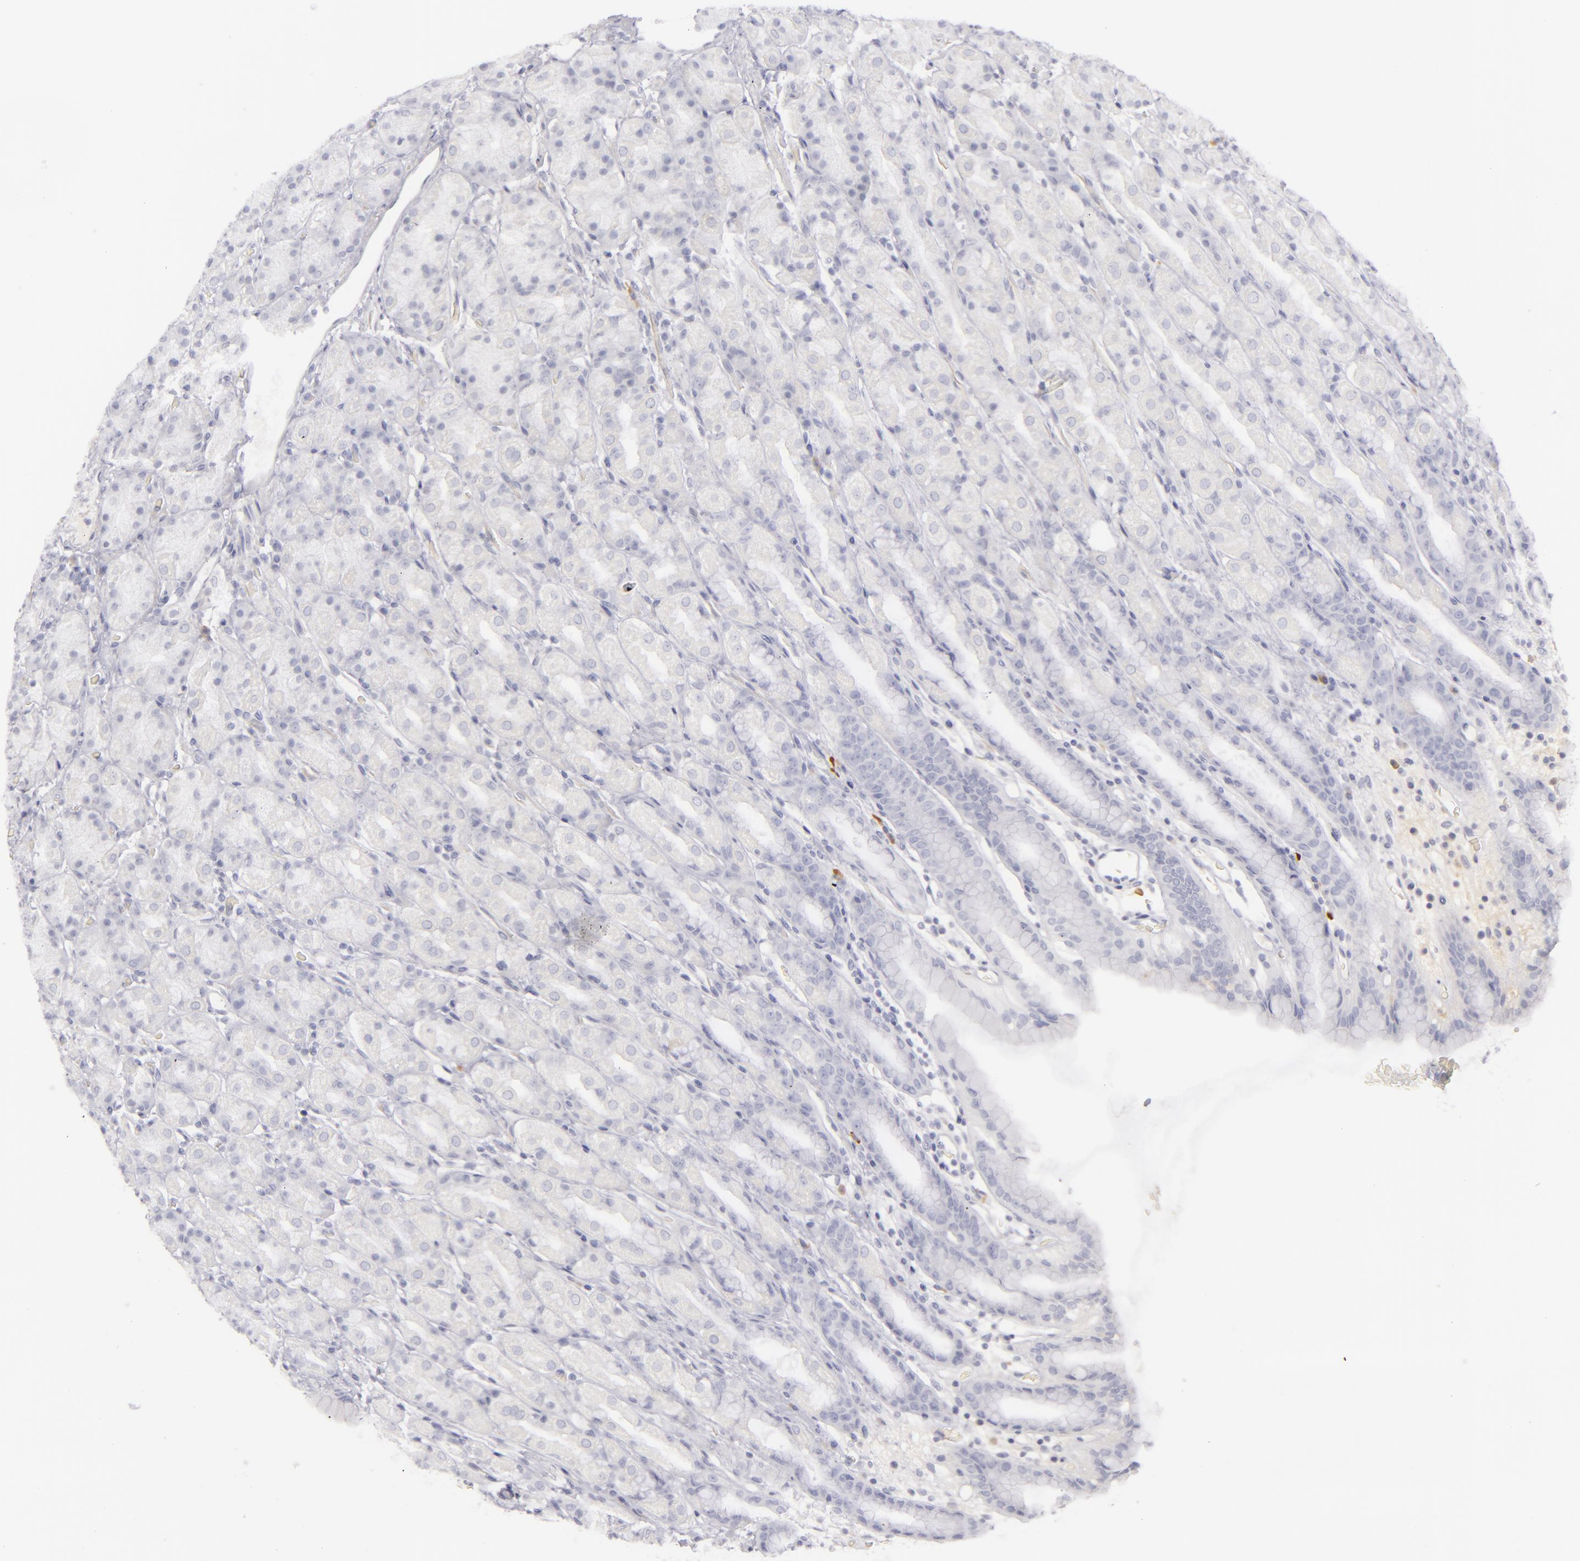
{"staining": {"intensity": "negative", "quantity": "none", "location": "none"}, "tissue": "stomach", "cell_type": "Glandular cells", "image_type": "normal", "snomed": [{"axis": "morphology", "description": "Normal tissue, NOS"}, {"axis": "topography", "description": "Stomach, upper"}], "caption": "High magnification brightfield microscopy of unremarkable stomach stained with DAB (3,3'-diaminobenzidine) (brown) and counterstained with hematoxylin (blue): glandular cells show no significant staining. The staining is performed using DAB brown chromogen with nuclei counter-stained in using hematoxylin.", "gene": "CDX2", "patient": {"sex": "male", "age": 68}}